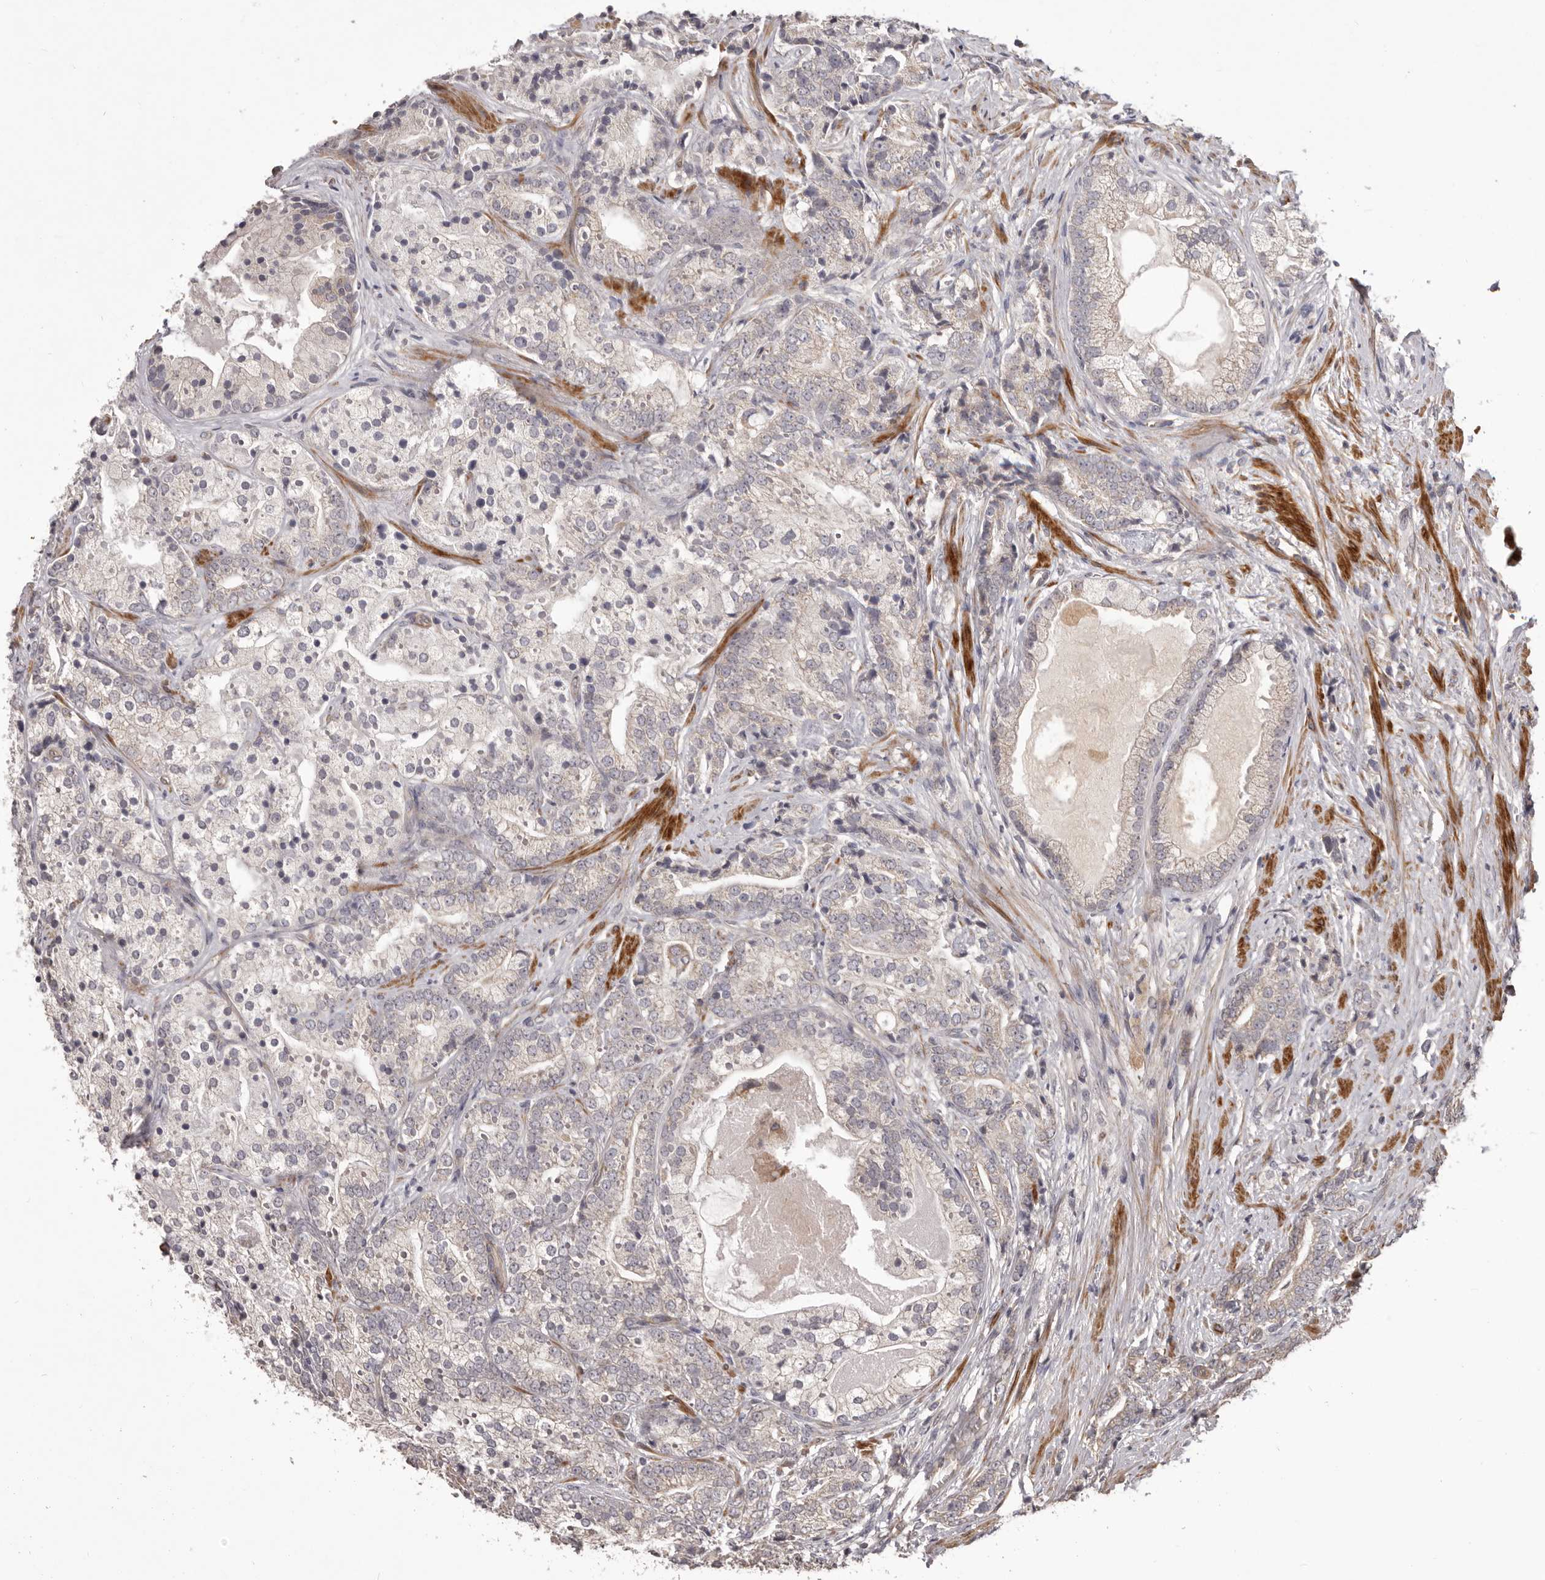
{"staining": {"intensity": "negative", "quantity": "none", "location": "none"}, "tissue": "prostate cancer", "cell_type": "Tumor cells", "image_type": "cancer", "snomed": [{"axis": "morphology", "description": "Adenocarcinoma, High grade"}, {"axis": "topography", "description": "Prostate"}], "caption": "IHC histopathology image of human prostate cancer (high-grade adenocarcinoma) stained for a protein (brown), which exhibits no staining in tumor cells.", "gene": "HRH1", "patient": {"sex": "male", "age": 57}}